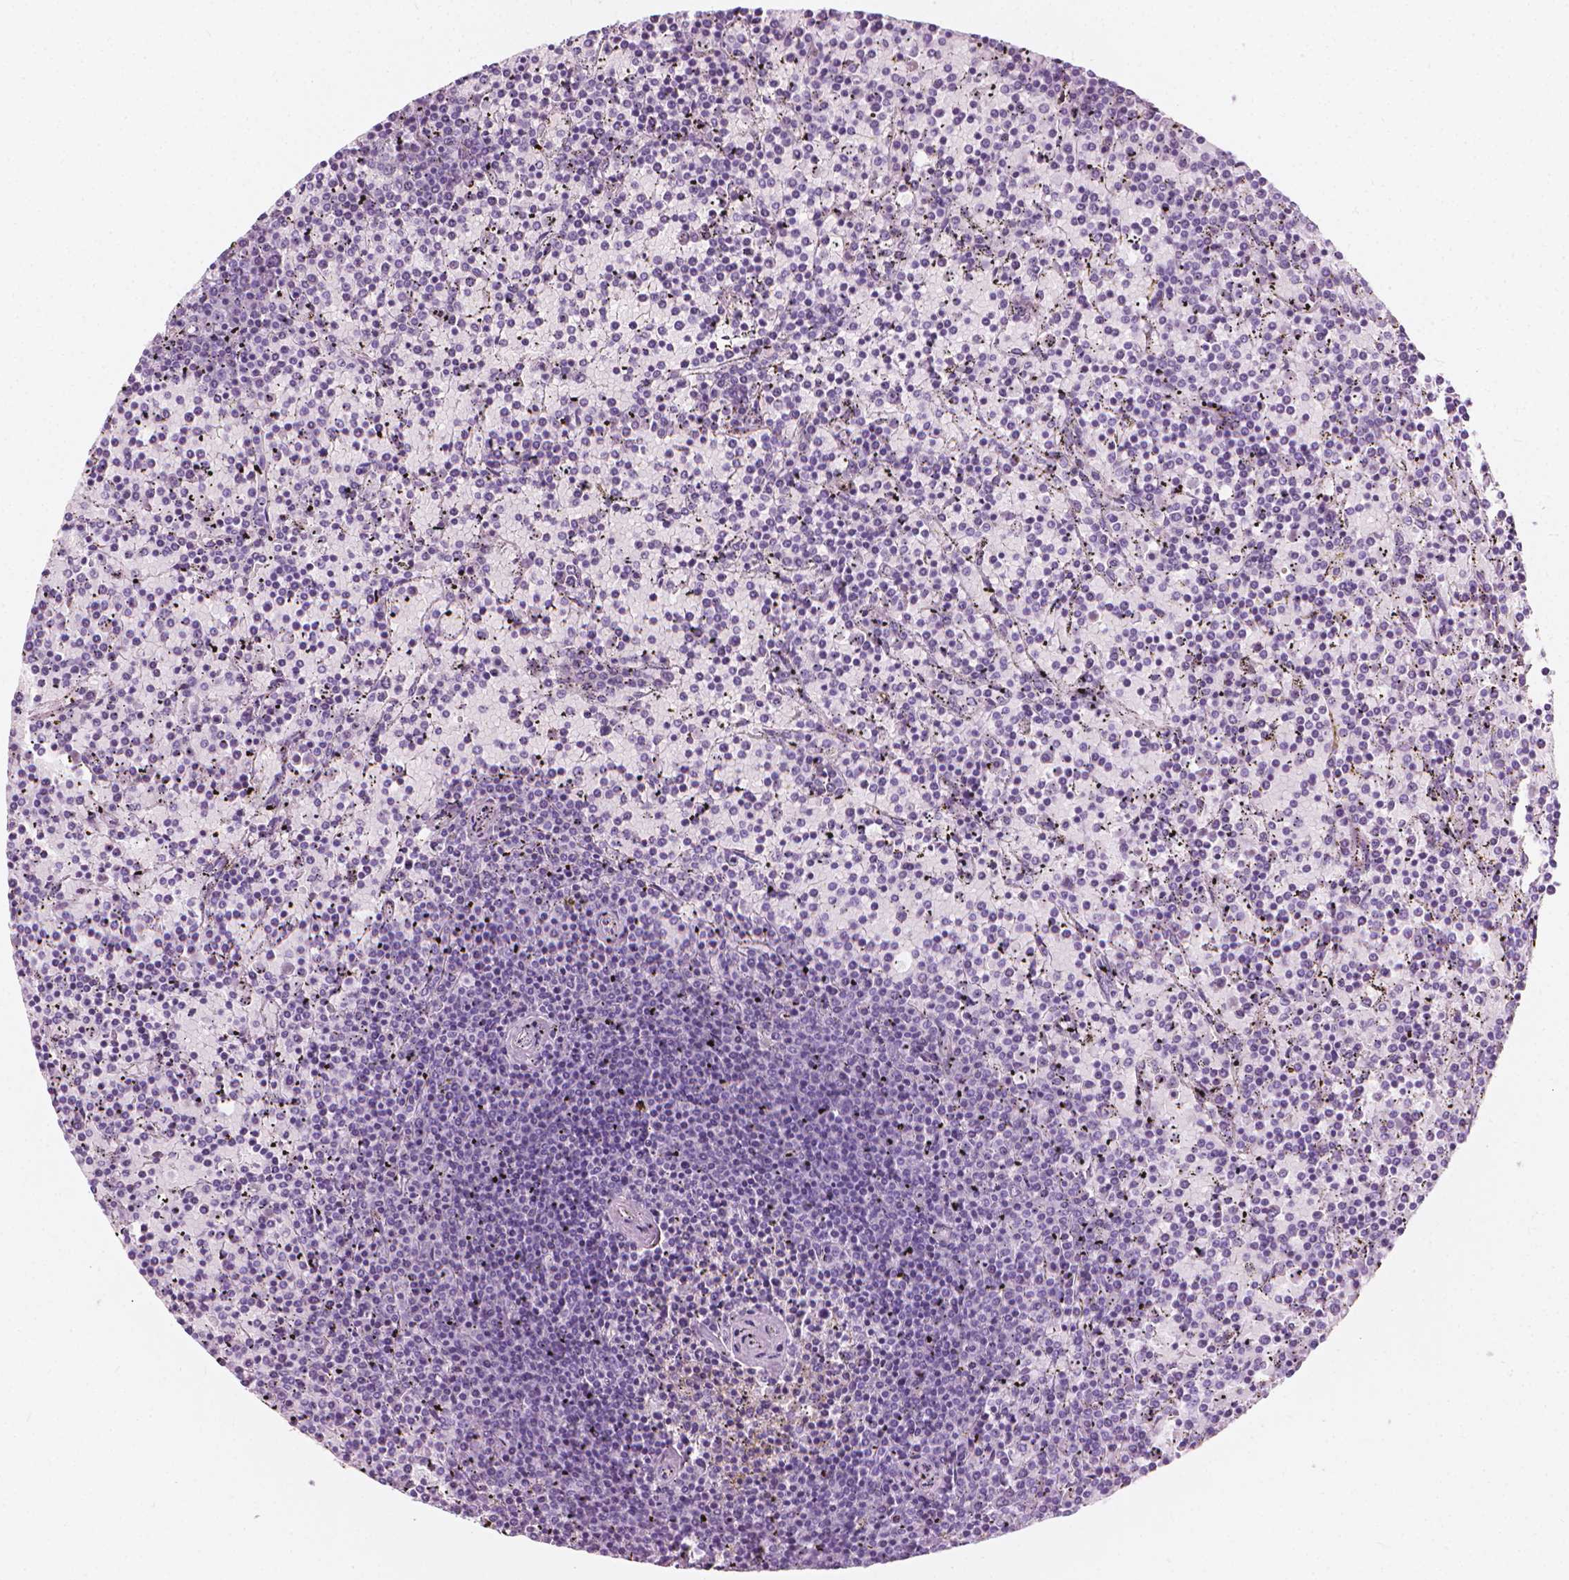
{"staining": {"intensity": "negative", "quantity": "none", "location": "none"}, "tissue": "lymphoma", "cell_type": "Tumor cells", "image_type": "cancer", "snomed": [{"axis": "morphology", "description": "Malignant lymphoma, non-Hodgkin's type, Low grade"}, {"axis": "topography", "description": "Spleen"}], "caption": "IHC image of human lymphoma stained for a protein (brown), which reveals no expression in tumor cells.", "gene": "SCG3", "patient": {"sex": "female", "age": 77}}